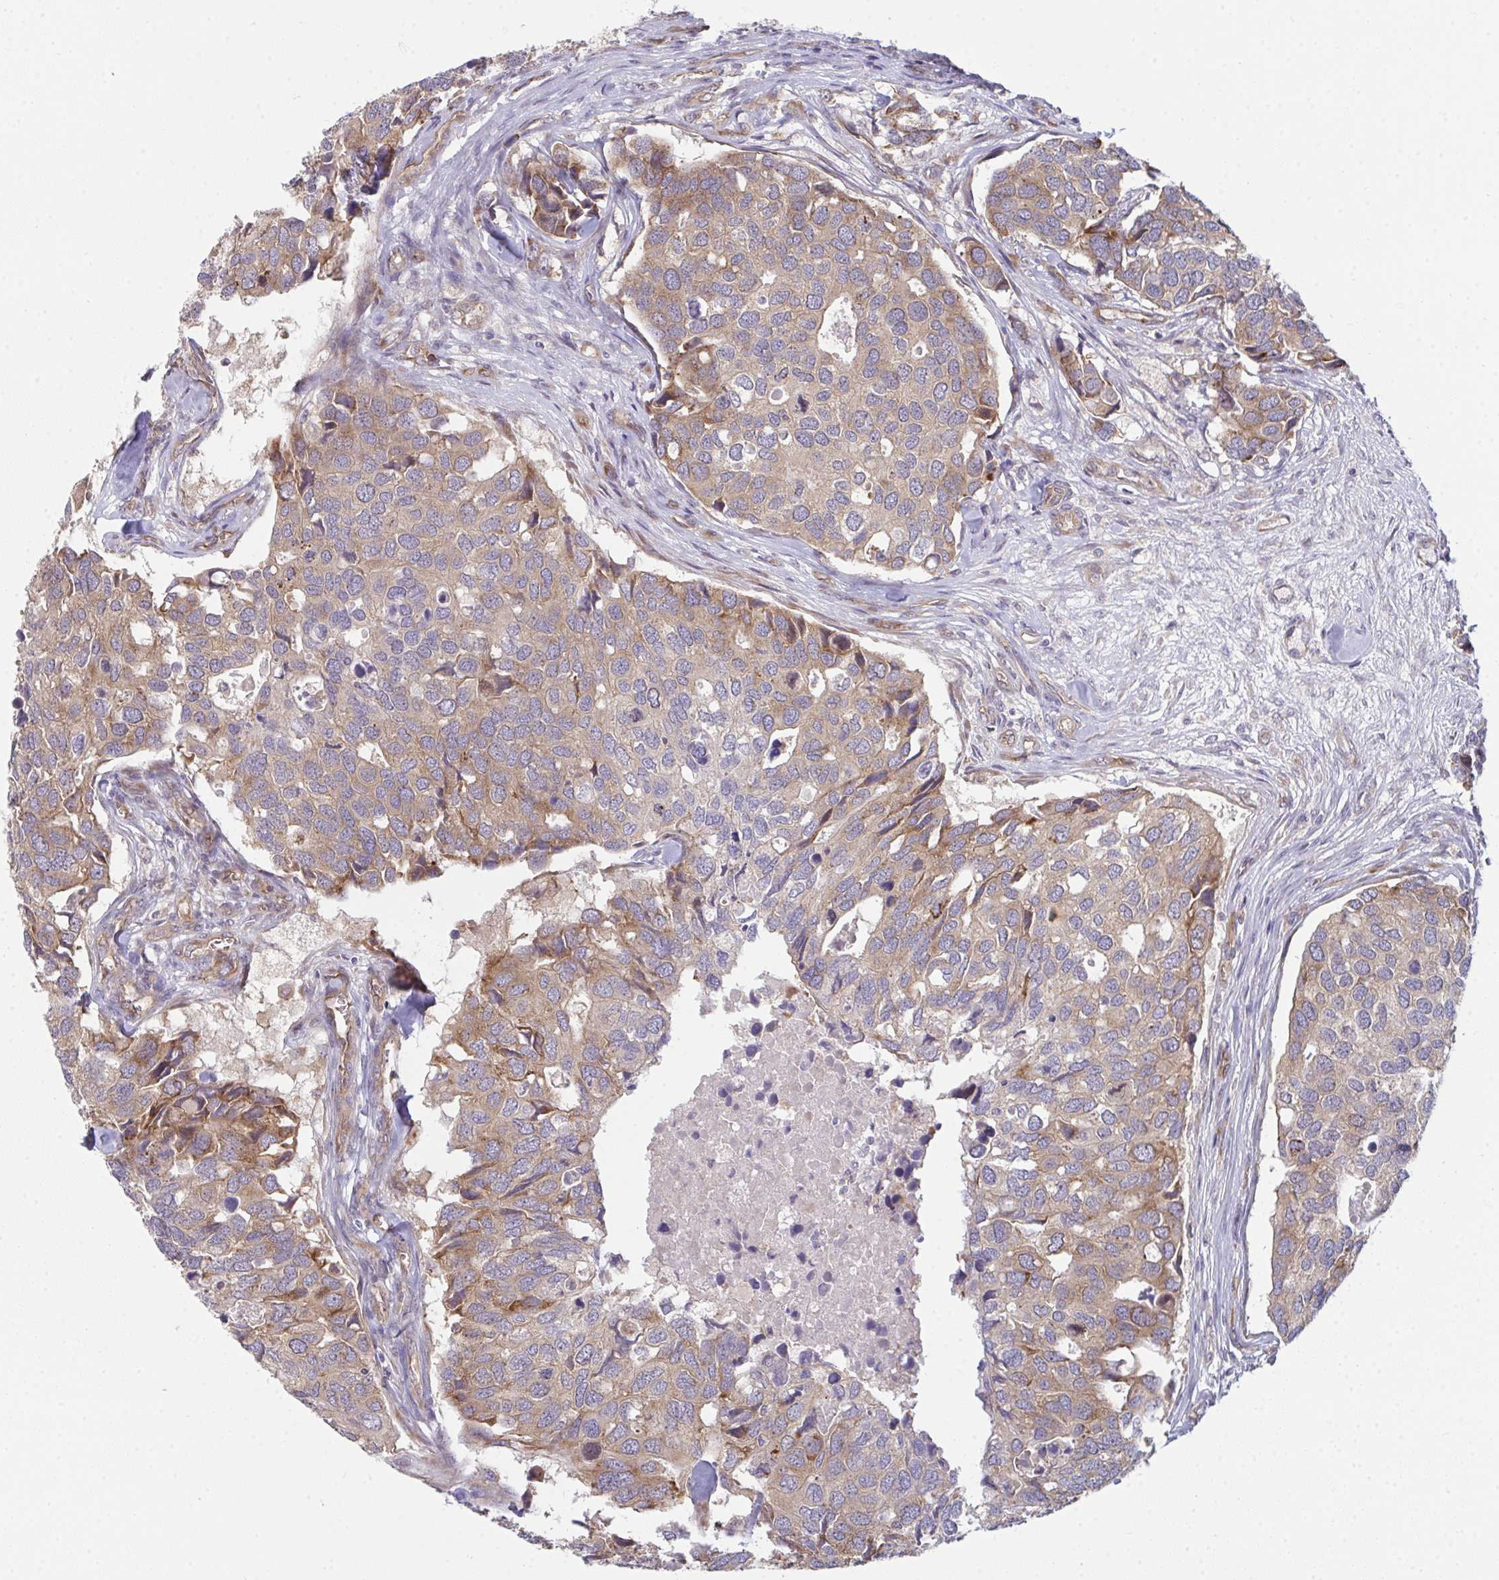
{"staining": {"intensity": "moderate", "quantity": ">75%", "location": "cytoplasmic/membranous"}, "tissue": "breast cancer", "cell_type": "Tumor cells", "image_type": "cancer", "snomed": [{"axis": "morphology", "description": "Duct carcinoma"}, {"axis": "topography", "description": "Breast"}], "caption": "Immunohistochemical staining of breast cancer demonstrates medium levels of moderate cytoplasmic/membranous protein expression in approximately >75% of tumor cells.", "gene": "CASP9", "patient": {"sex": "female", "age": 83}}